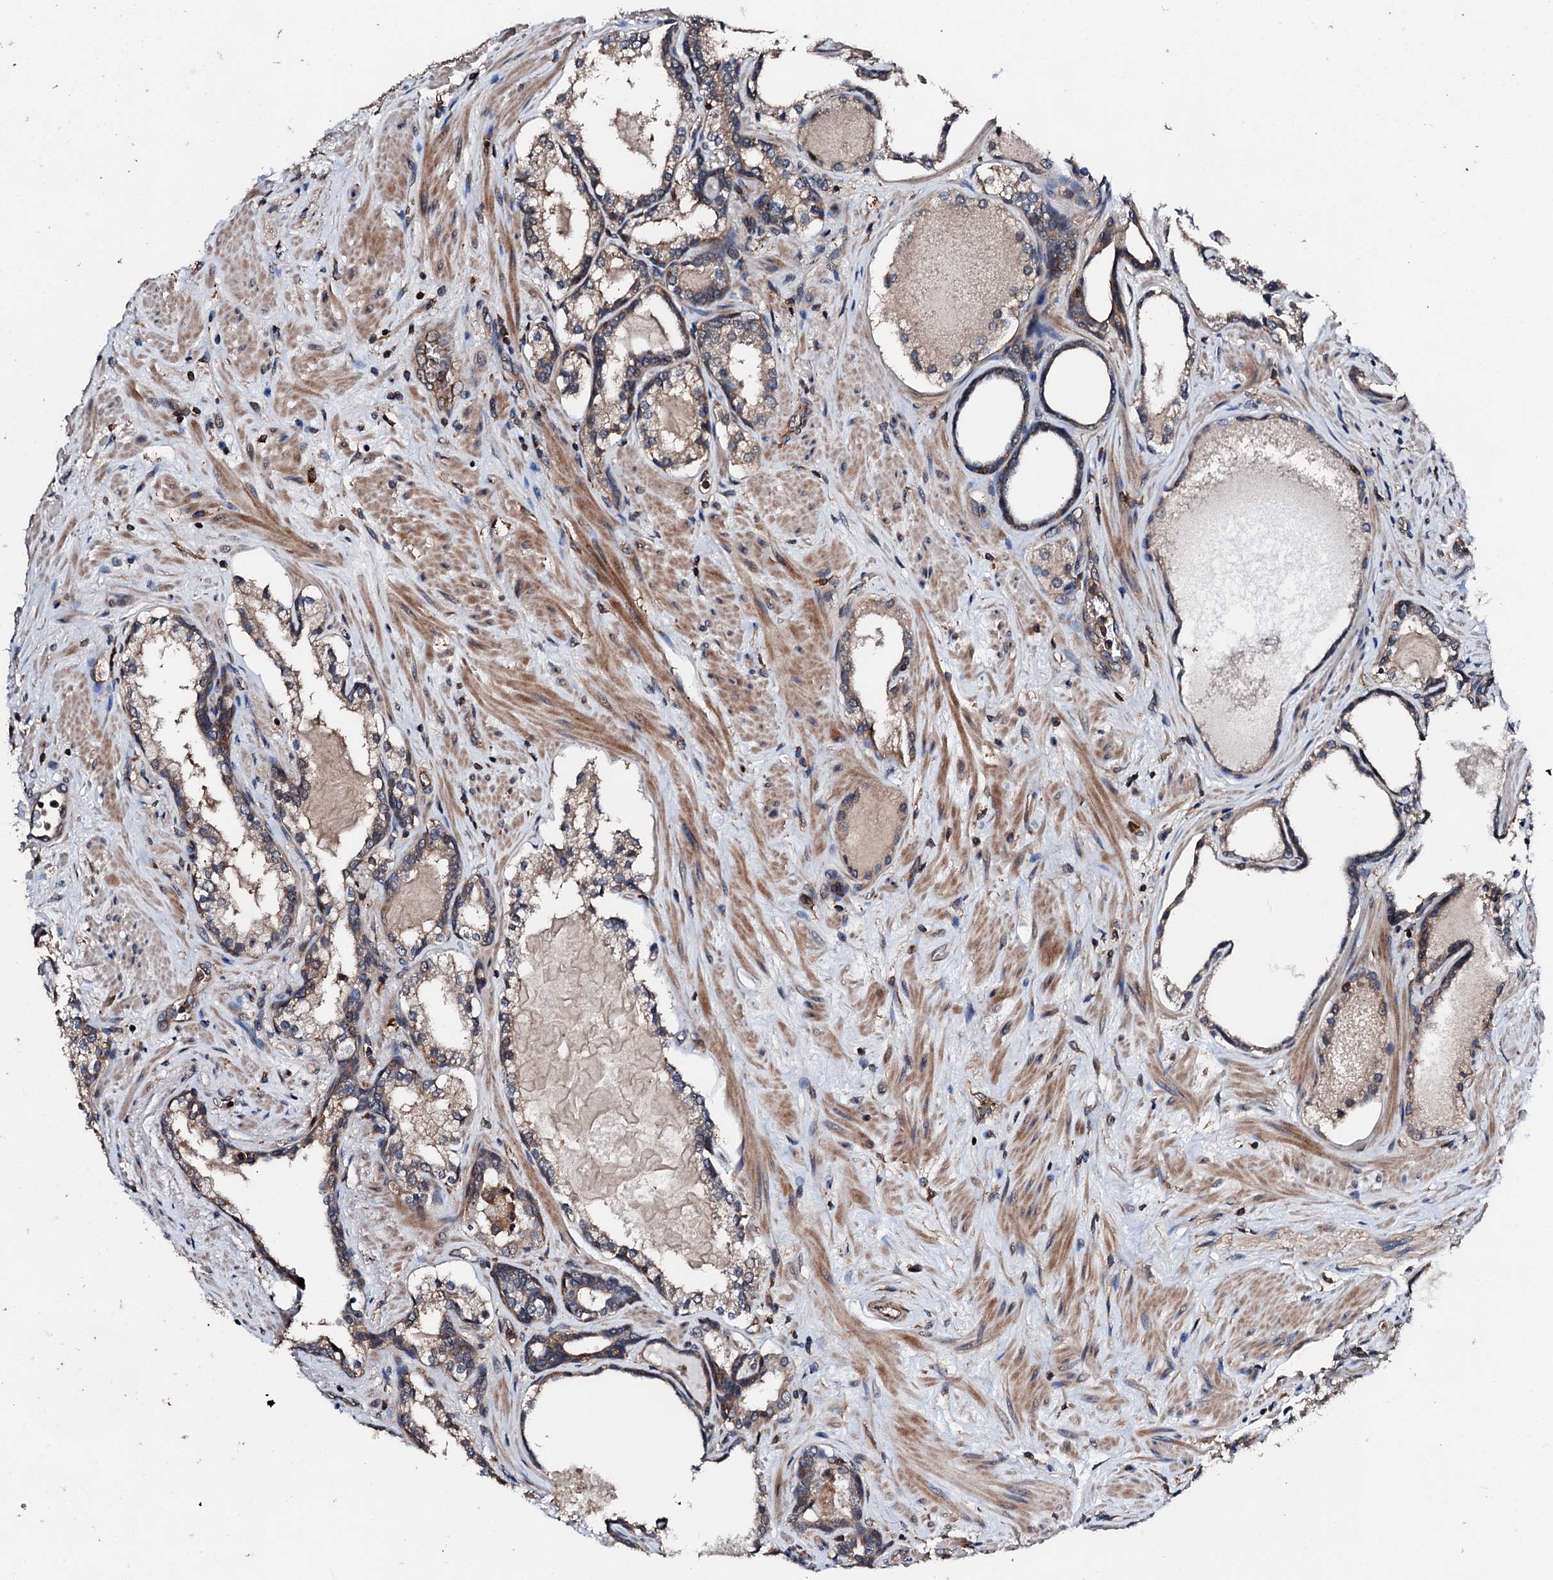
{"staining": {"intensity": "moderate", "quantity": "25%-75%", "location": "cytoplasmic/membranous"}, "tissue": "prostate cancer", "cell_type": "Tumor cells", "image_type": "cancer", "snomed": [{"axis": "morphology", "description": "Adenocarcinoma, High grade"}, {"axis": "topography", "description": "Prostate"}], "caption": "This photomicrograph shows prostate cancer (adenocarcinoma (high-grade)) stained with immunohistochemistry to label a protein in brown. The cytoplasmic/membranous of tumor cells show moderate positivity for the protein. Nuclei are counter-stained blue.", "gene": "FGD4", "patient": {"sex": "male", "age": 58}}